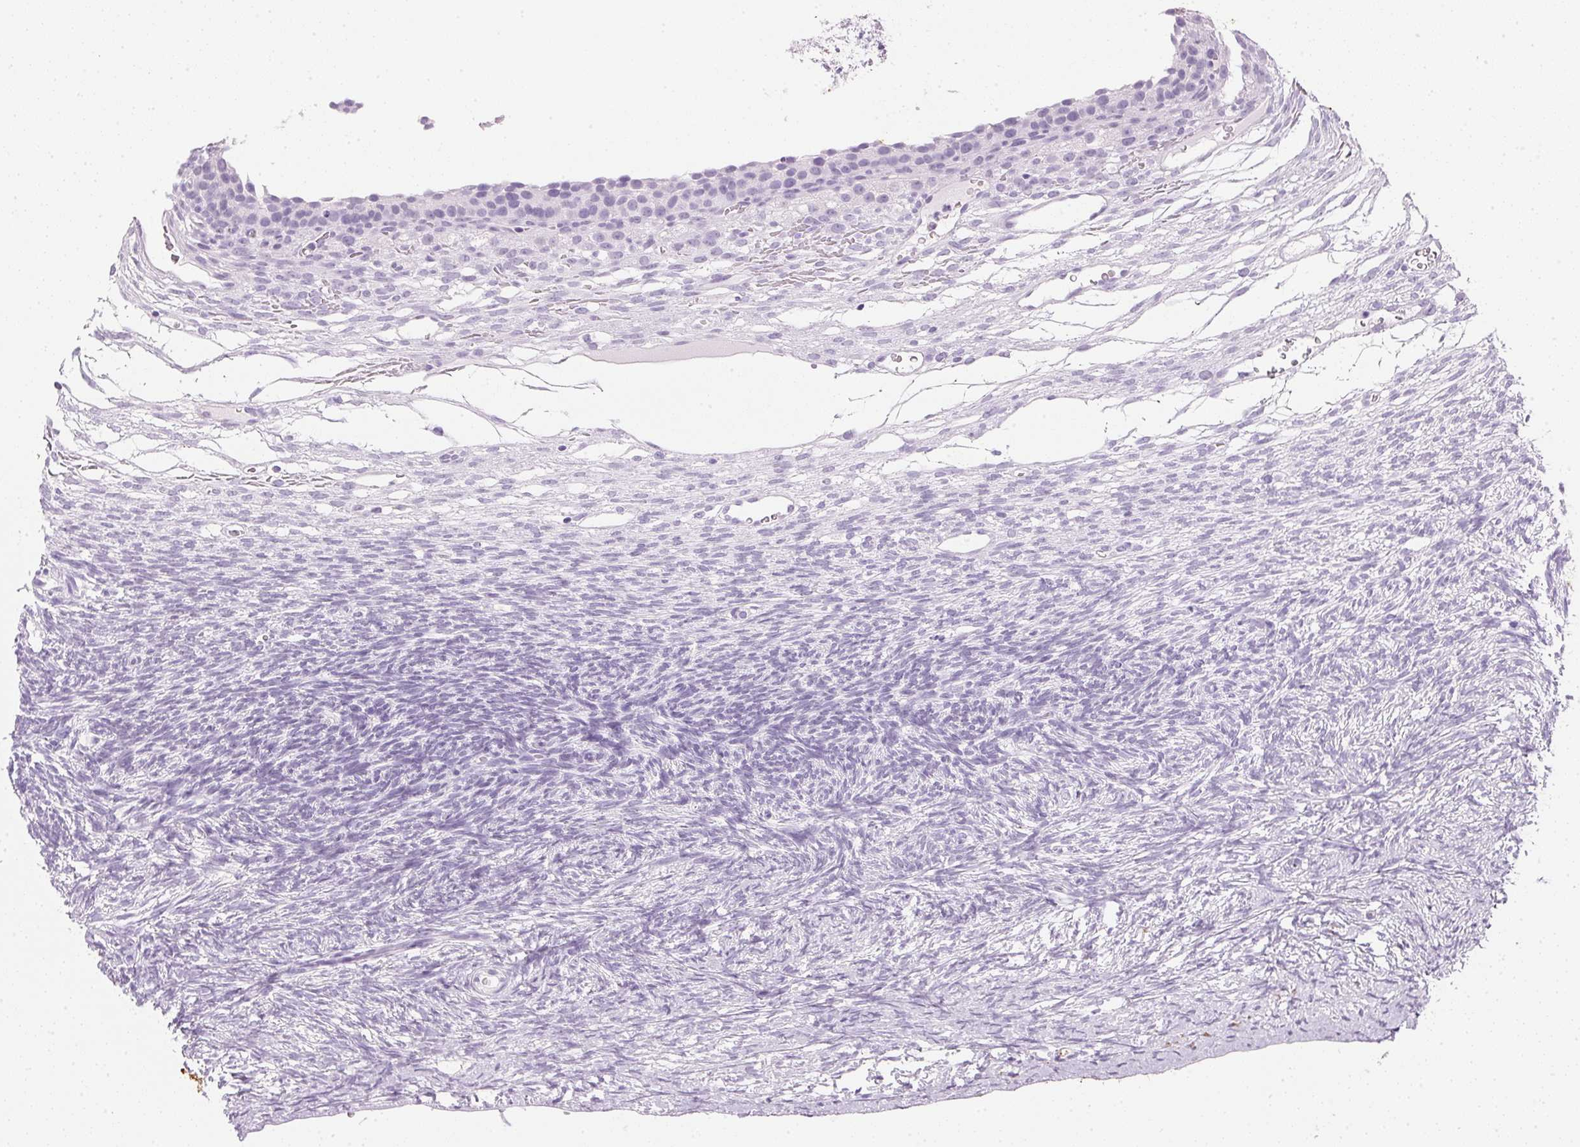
{"staining": {"intensity": "negative", "quantity": "none", "location": "none"}, "tissue": "ovary", "cell_type": "Follicle cells", "image_type": "normal", "snomed": [{"axis": "morphology", "description": "Normal tissue, NOS"}, {"axis": "topography", "description": "Ovary"}], "caption": "This is an immunohistochemistry (IHC) photomicrograph of unremarkable ovary. There is no positivity in follicle cells.", "gene": "IGFBP1", "patient": {"sex": "female", "age": 34}}